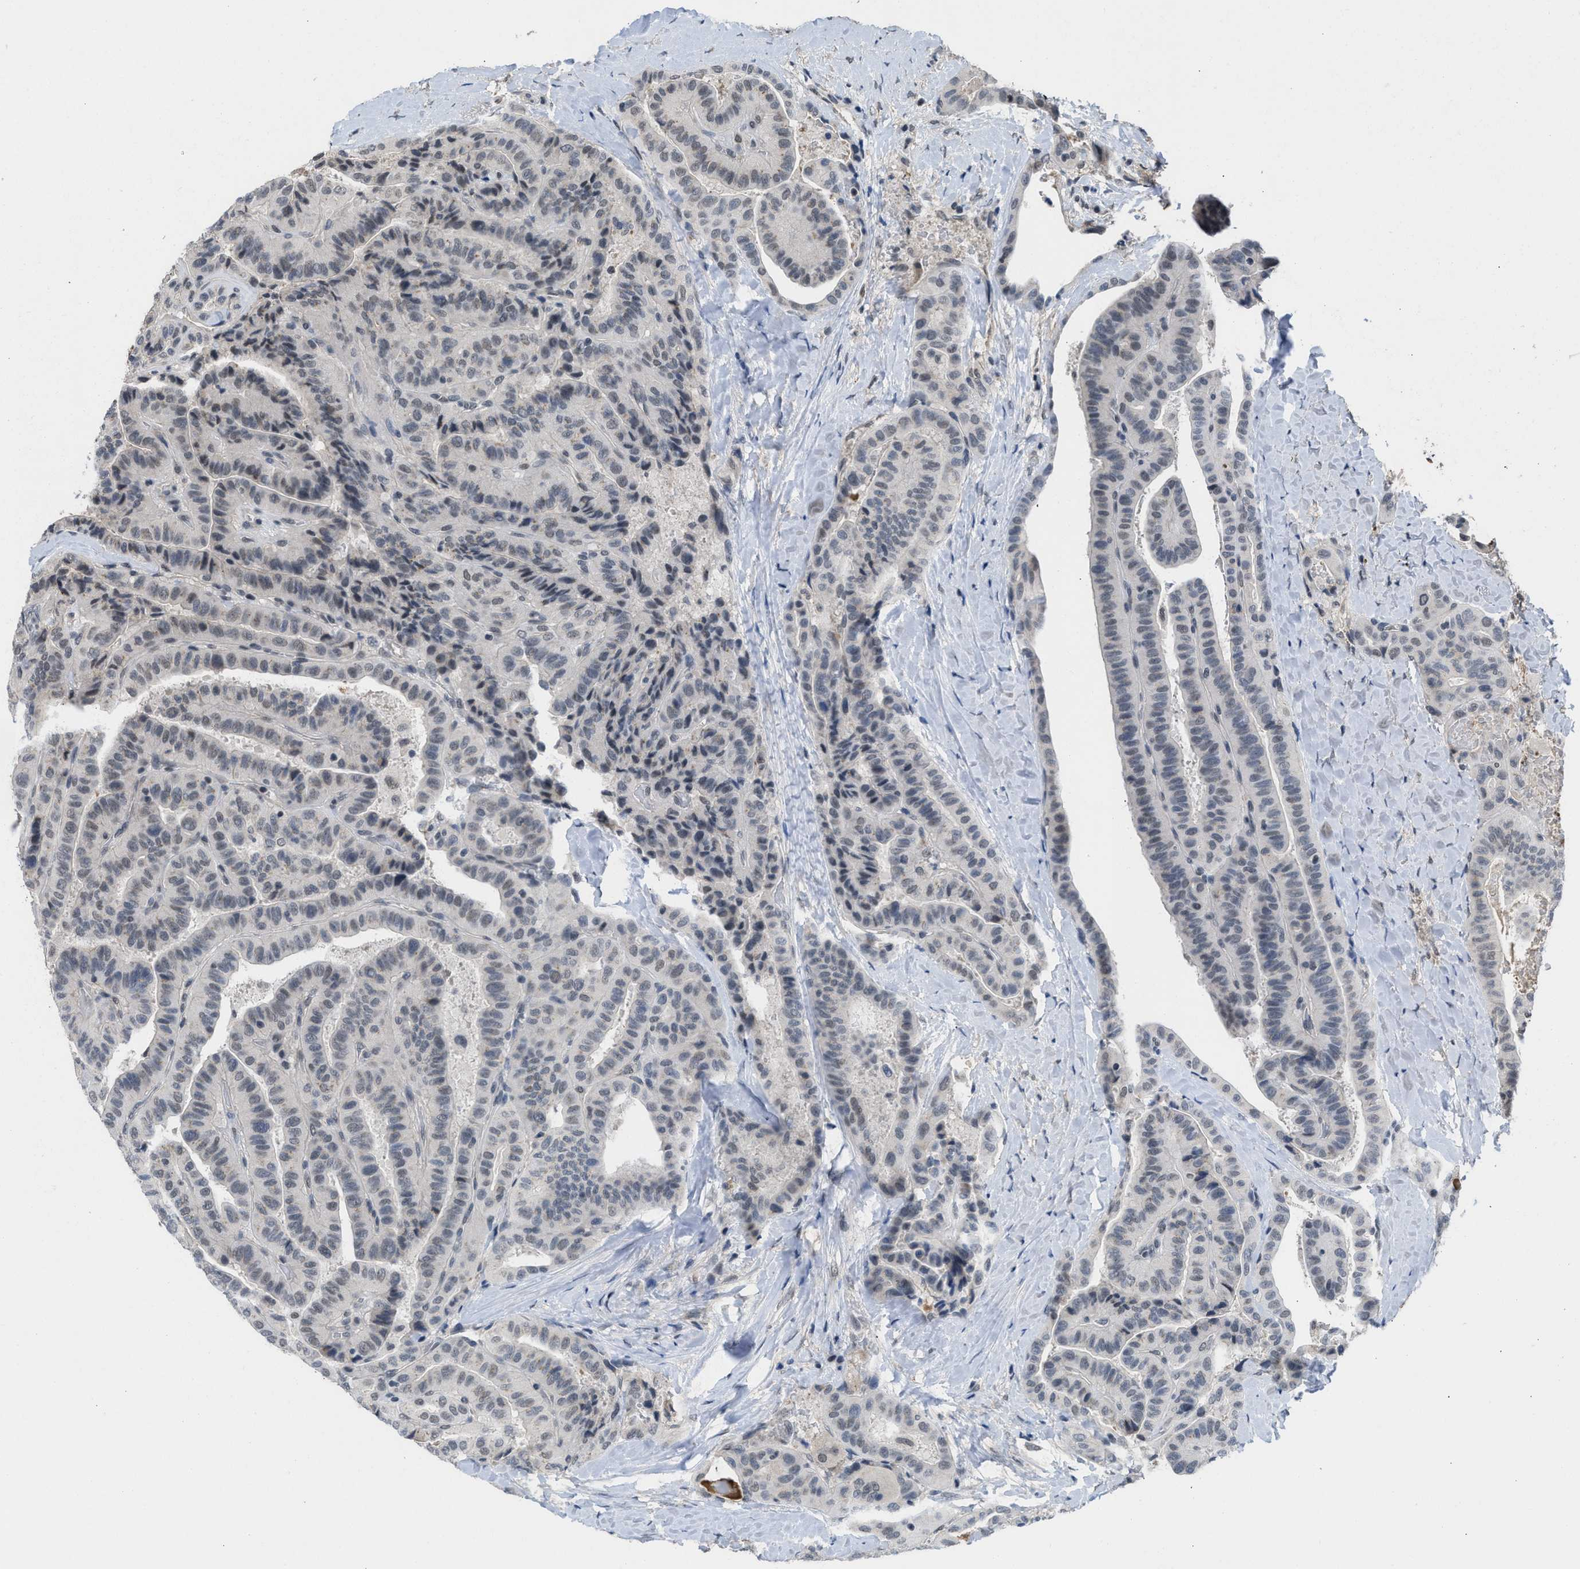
{"staining": {"intensity": "weak", "quantity": "25%-75%", "location": "nuclear"}, "tissue": "thyroid cancer", "cell_type": "Tumor cells", "image_type": "cancer", "snomed": [{"axis": "morphology", "description": "Papillary adenocarcinoma, NOS"}, {"axis": "topography", "description": "Thyroid gland"}], "caption": "Immunohistochemical staining of human thyroid cancer shows low levels of weak nuclear protein staining in approximately 25%-75% of tumor cells. (brown staining indicates protein expression, while blue staining denotes nuclei).", "gene": "TERF2IP", "patient": {"sex": "male", "age": 77}}